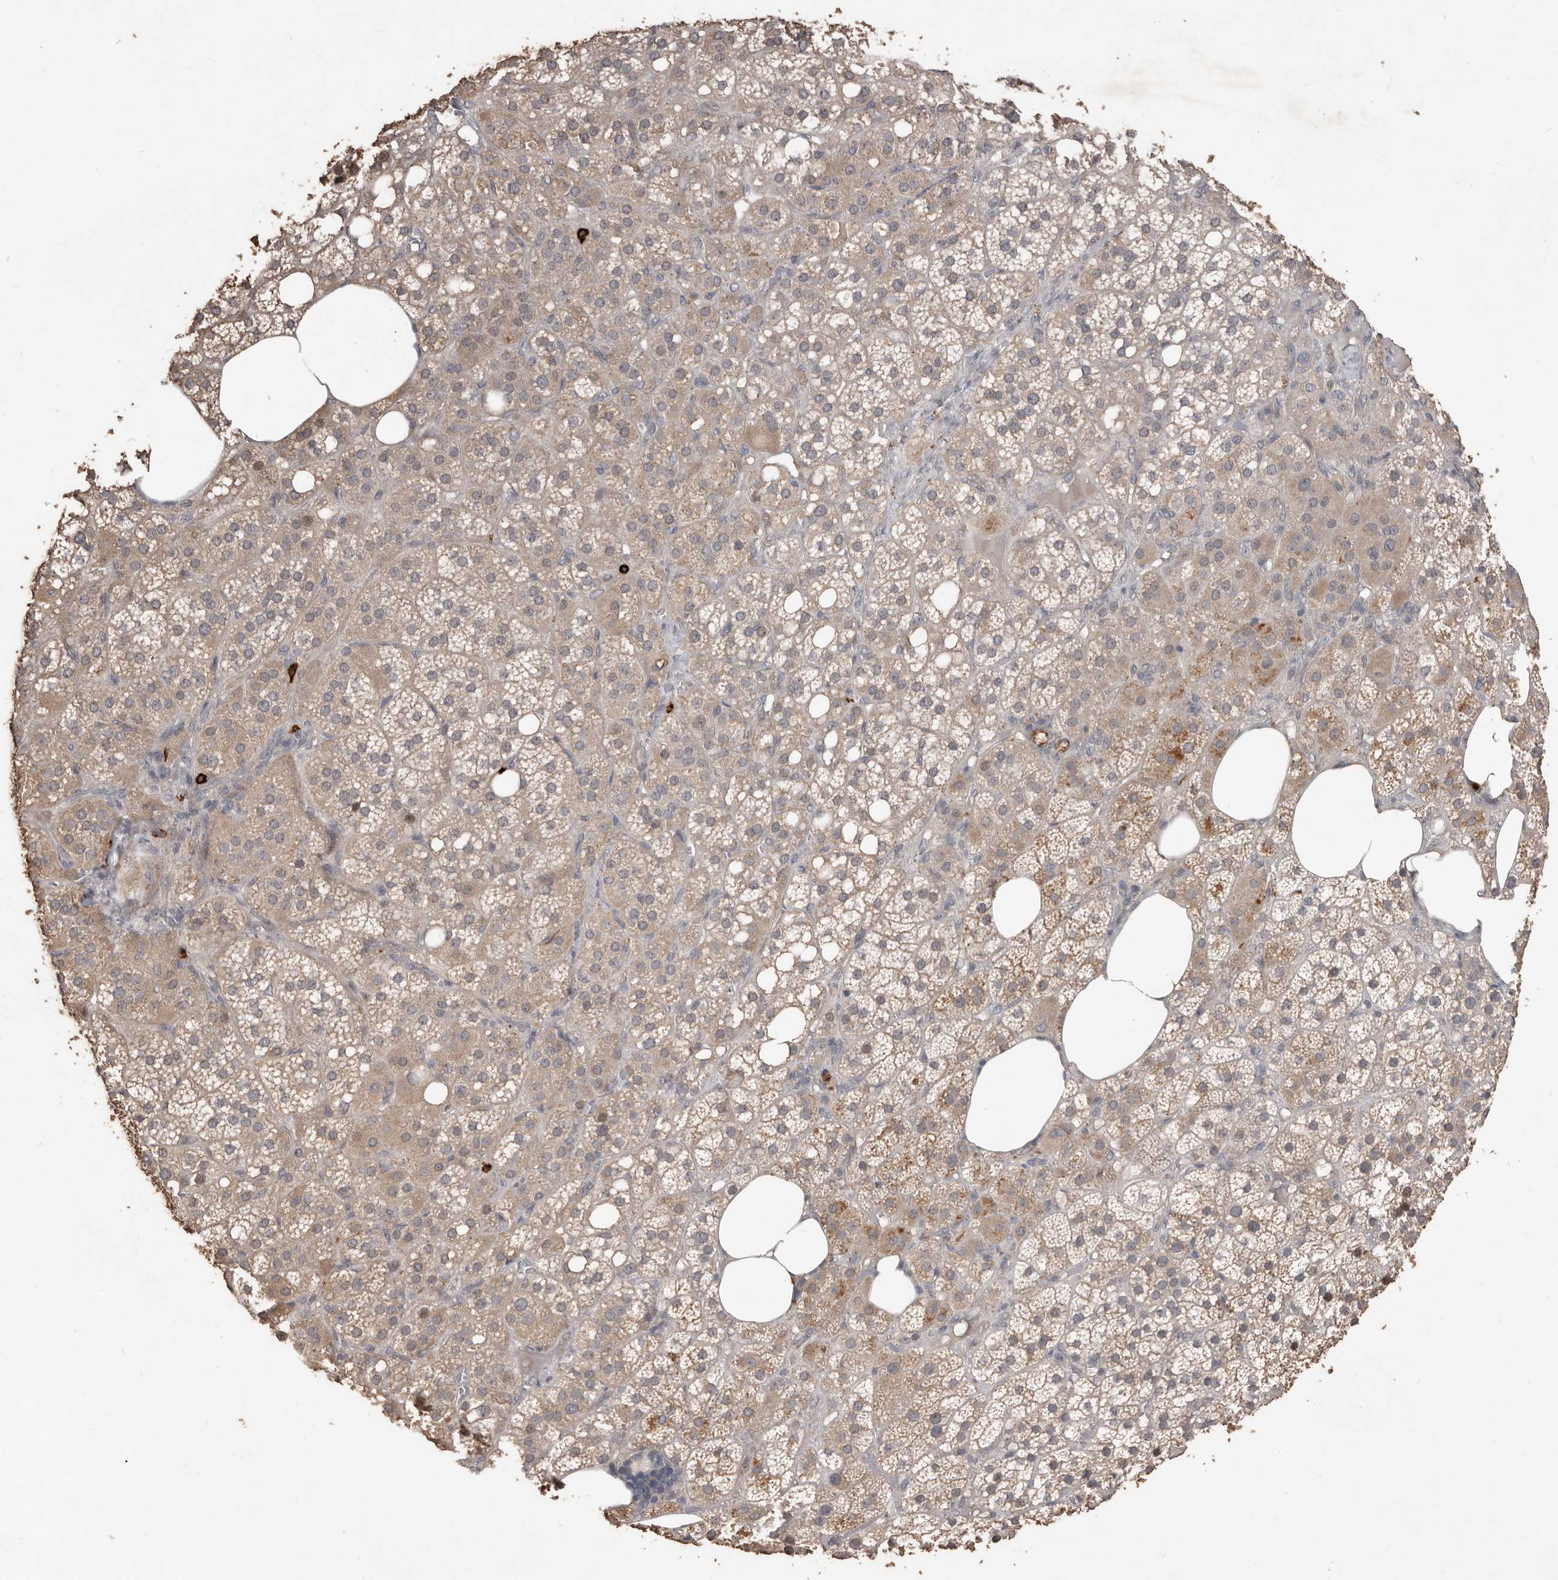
{"staining": {"intensity": "weak", "quantity": "25%-75%", "location": "cytoplasmic/membranous"}, "tissue": "adrenal gland", "cell_type": "Glandular cells", "image_type": "normal", "snomed": [{"axis": "morphology", "description": "Normal tissue, NOS"}, {"axis": "topography", "description": "Adrenal gland"}], "caption": "Adrenal gland stained with immunohistochemistry displays weak cytoplasmic/membranous expression in about 25%-75% of glandular cells.", "gene": "BAMBI", "patient": {"sex": "female", "age": 59}}